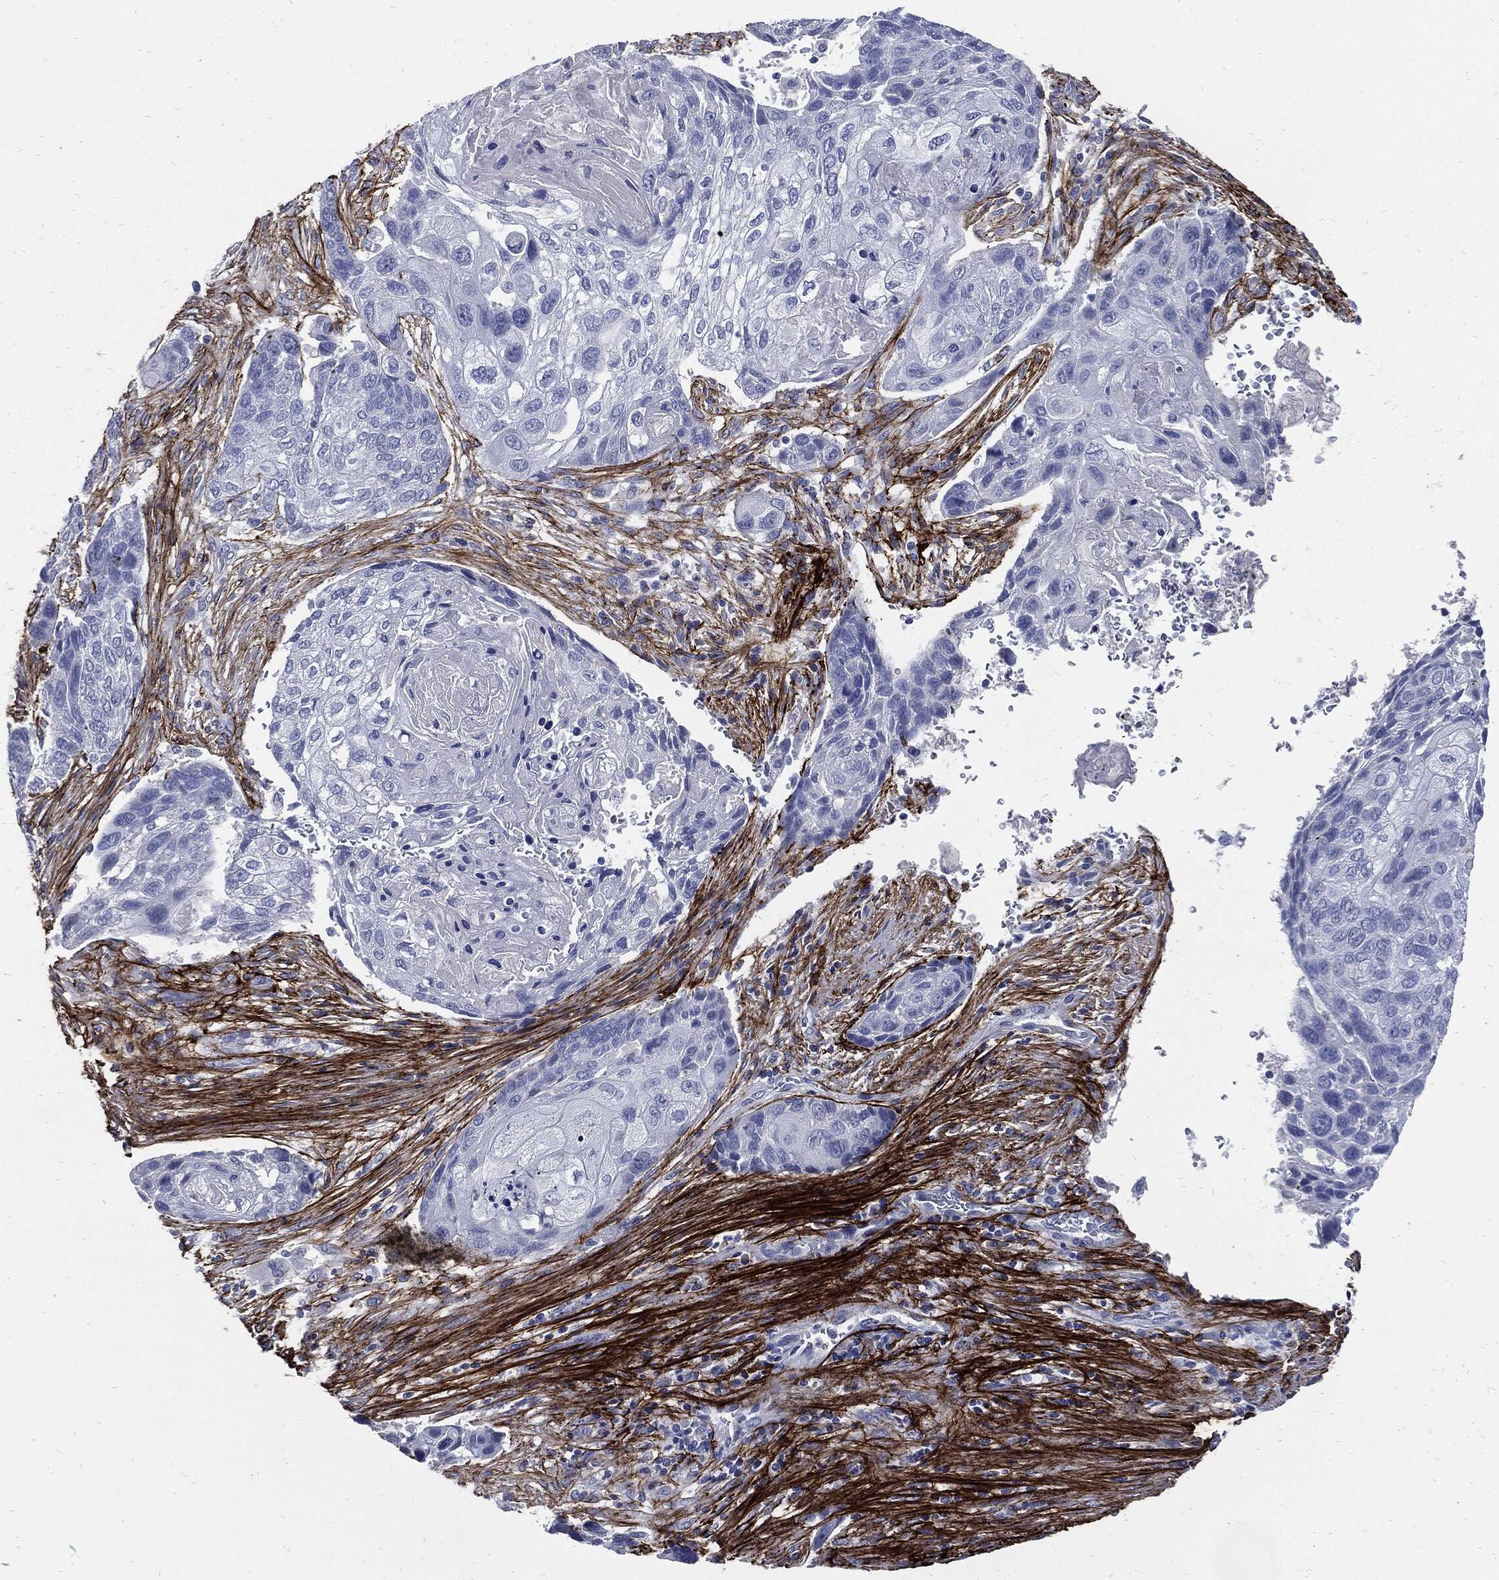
{"staining": {"intensity": "negative", "quantity": "none", "location": "none"}, "tissue": "lung cancer", "cell_type": "Tumor cells", "image_type": "cancer", "snomed": [{"axis": "morphology", "description": "Normal tissue, NOS"}, {"axis": "morphology", "description": "Squamous cell carcinoma, NOS"}, {"axis": "topography", "description": "Bronchus"}, {"axis": "topography", "description": "Lung"}], "caption": "IHC micrograph of neoplastic tissue: human lung squamous cell carcinoma stained with DAB demonstrates no significant protein positivity in tumor cells.", "gene": "FBN1", "patient": {"sex": "male", "age": 69}}